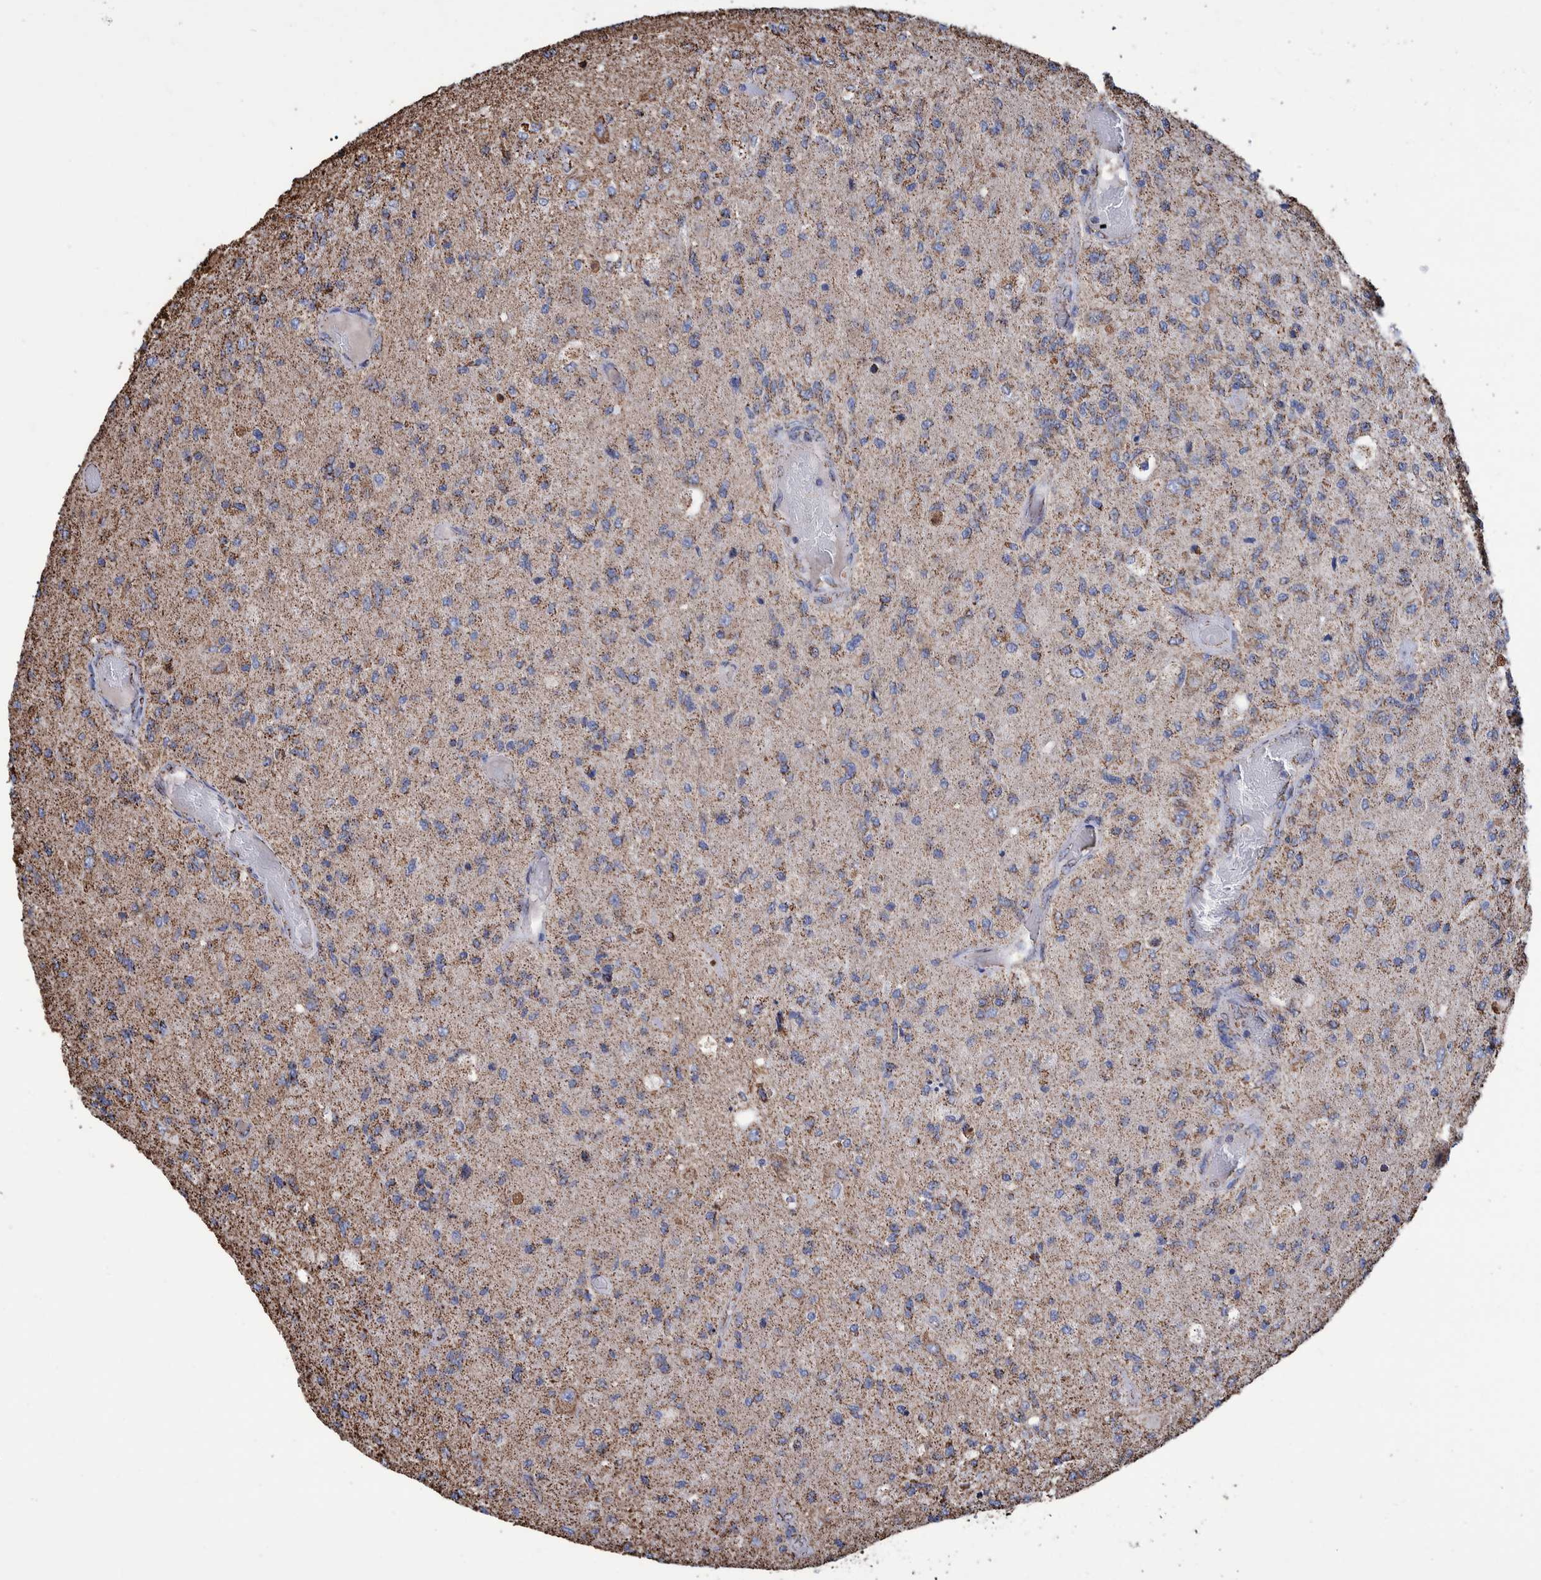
{"staining": {"intensity": "moderate", "quantity": "25%-75%", "location": "cytoplasmic/membranous"}, "tissue": "glioma", "cell_type": "Tumor cells", "image_type": "cancer", "snomed": [{"axis": "morphology", "description": "Normal tissue, NOS"}, {"axis": "morphology", "description": "Glioma, malignant, High grade"}, {"axis": "topography", "description": "Cerebral cortex"}], "caption": "A medium amount of moderate cytoplasmic/membranous expression is present in about 25%-75% of tumor cells in glioma tissue. Nuclei are stained in blue.", "gene": "VPS26C", "patient": {"sex": "male", "age": 77}}